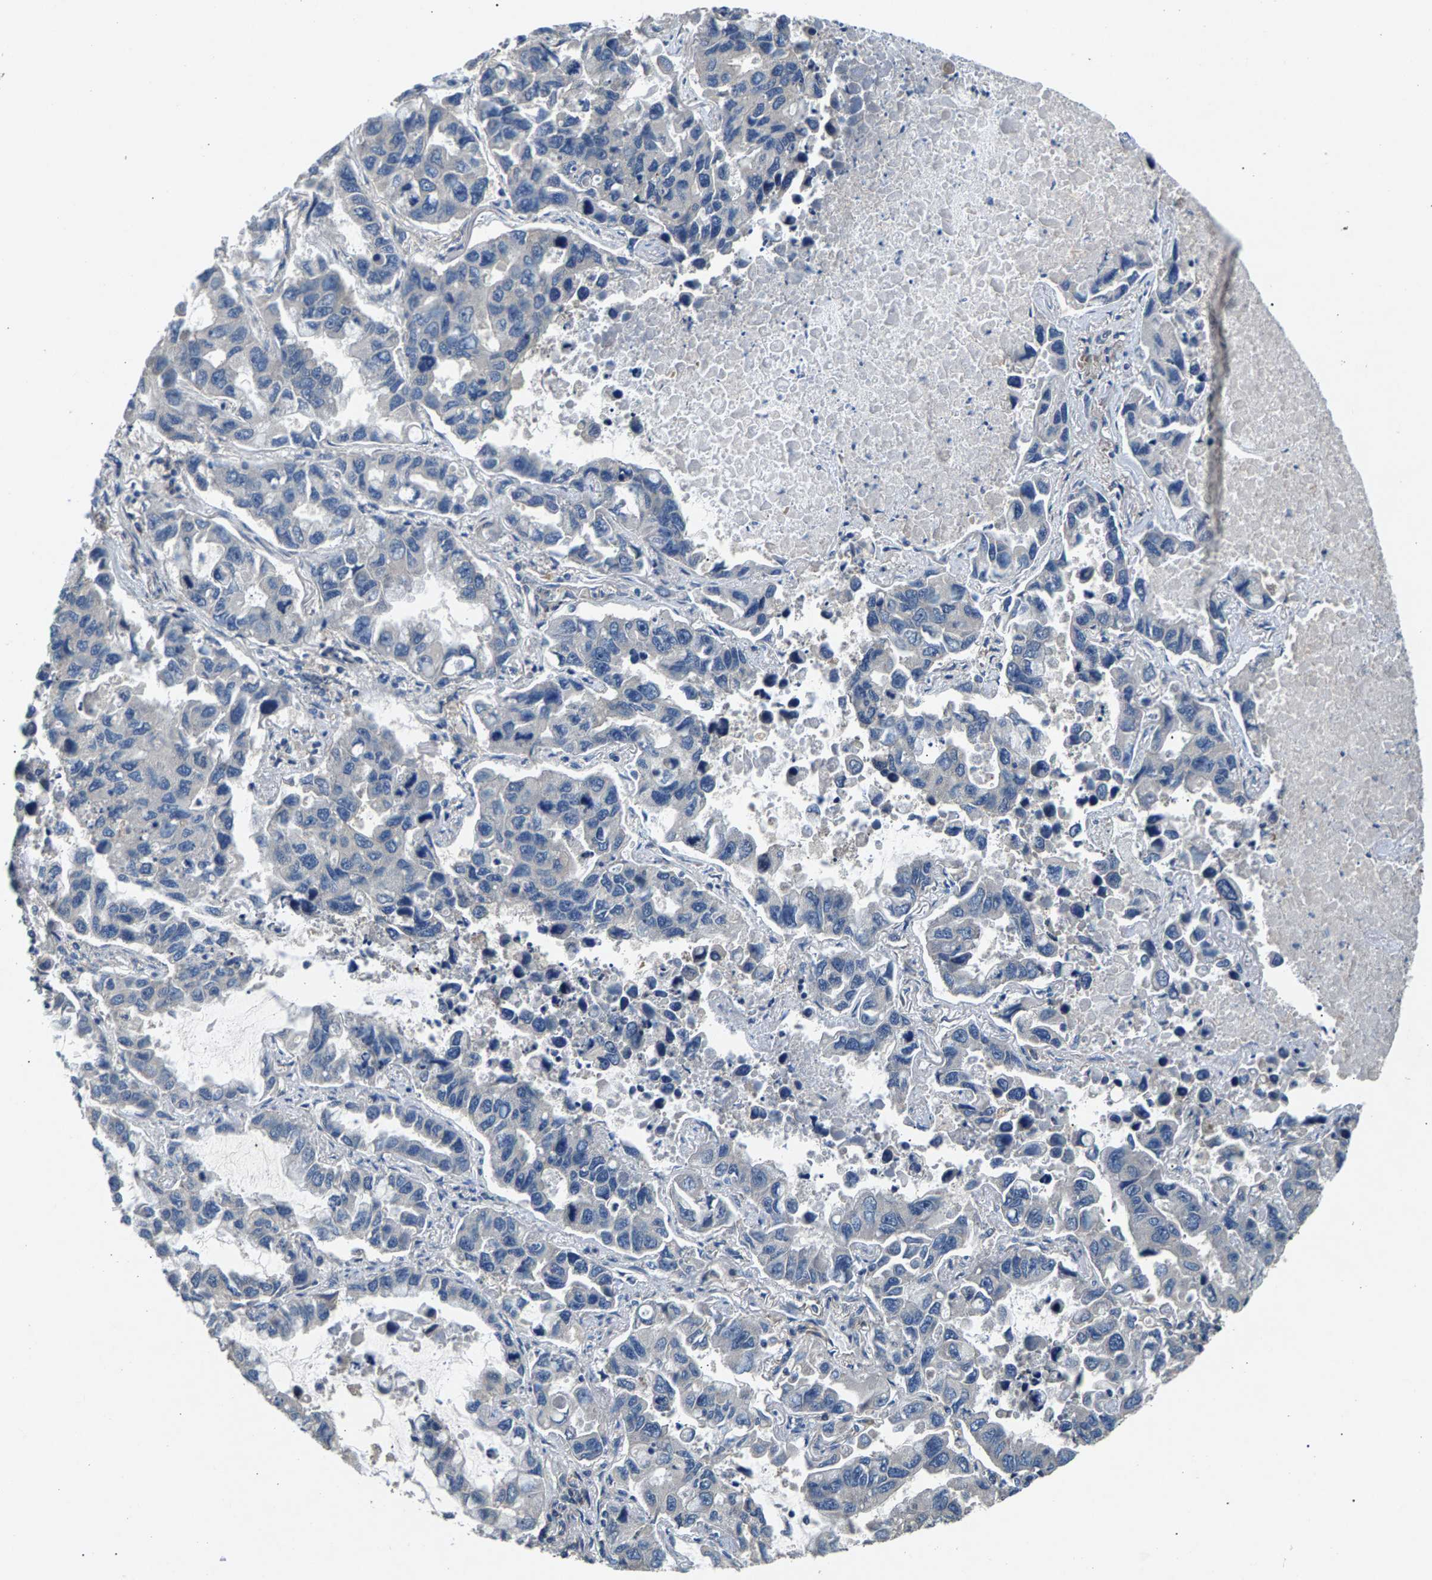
{"staining": {"intensity": "negative", "quantity": "none", "location": "none"}, "tissue": "lung cancer", "cell_type": "Tumor cells", "image_type": "cancer", "snomed": [{"axis": "morphology", "description": "Adenocarcinoma, NOS"}, {"axis": "topography", "description": "Lung"}], "caption": "Immunohistochemistry histopathology image of neoplastic tissue: human lung adenocarcinoma stained with DAB (3,3'-diaminobenzidine) demonstrates no significant protein expression in tumor cells.", "gene": "NT5C", "patient": {"sex": "male", "age": 64}}